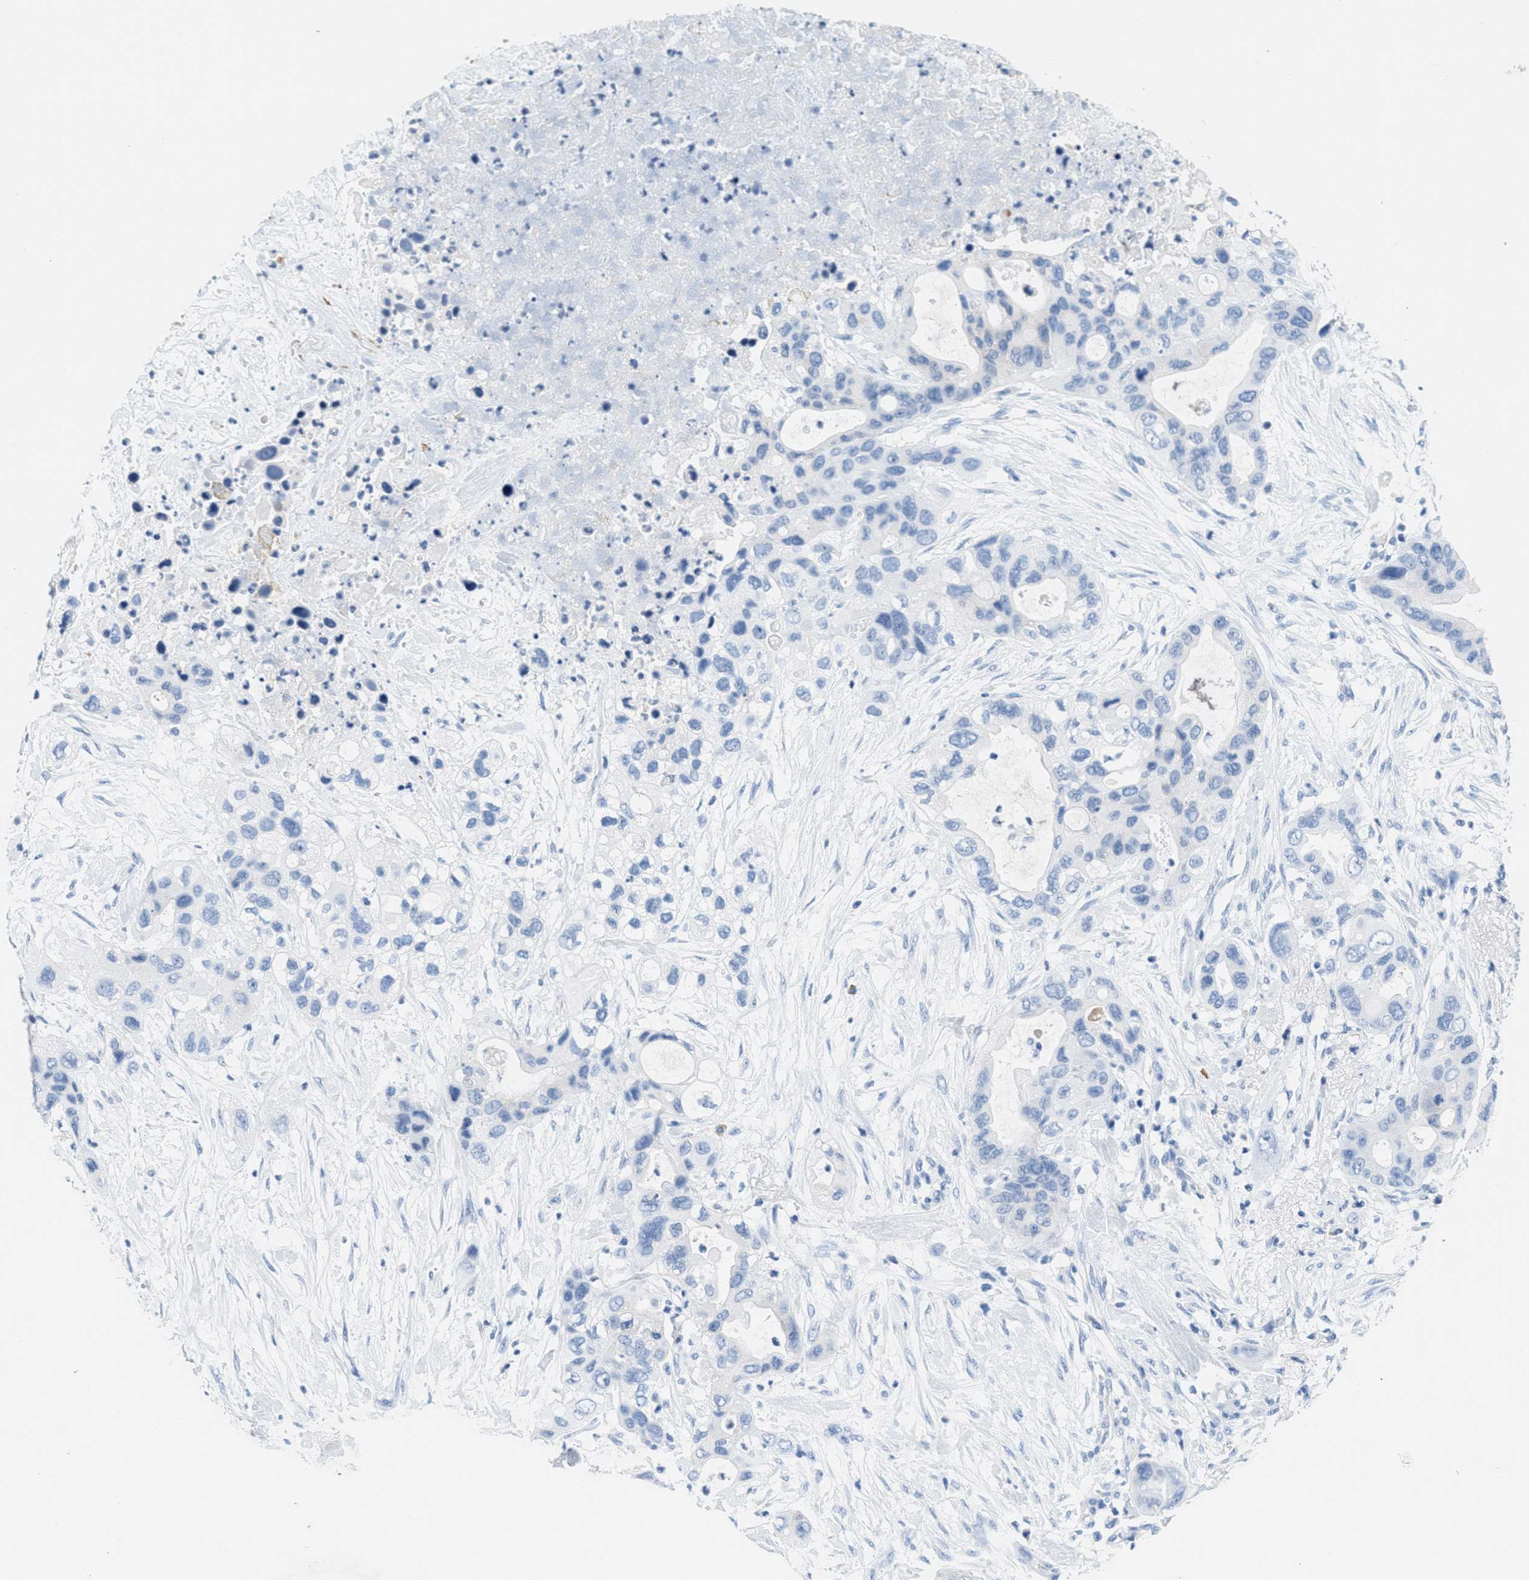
{"staining": {"intensity": "negative", "quantity": "none", "location": "none"}, "tissue": "pancreatic cancer", "cell_type": "Tumor cells", "image_type": "cancer", "snomed": [{"axis": "morphology", "description": "Adenocarcinoma, NOS"}, {"axis": "topography", "description": "Pancreas"}], "caption": "Tumor cells show no significant positivity in pancreatic cancer. (Immunohistochemistry, brightfield microscopy, high magnification).", "gene": "GPM6A", "patient": {"sex": "female", "age": 71}}